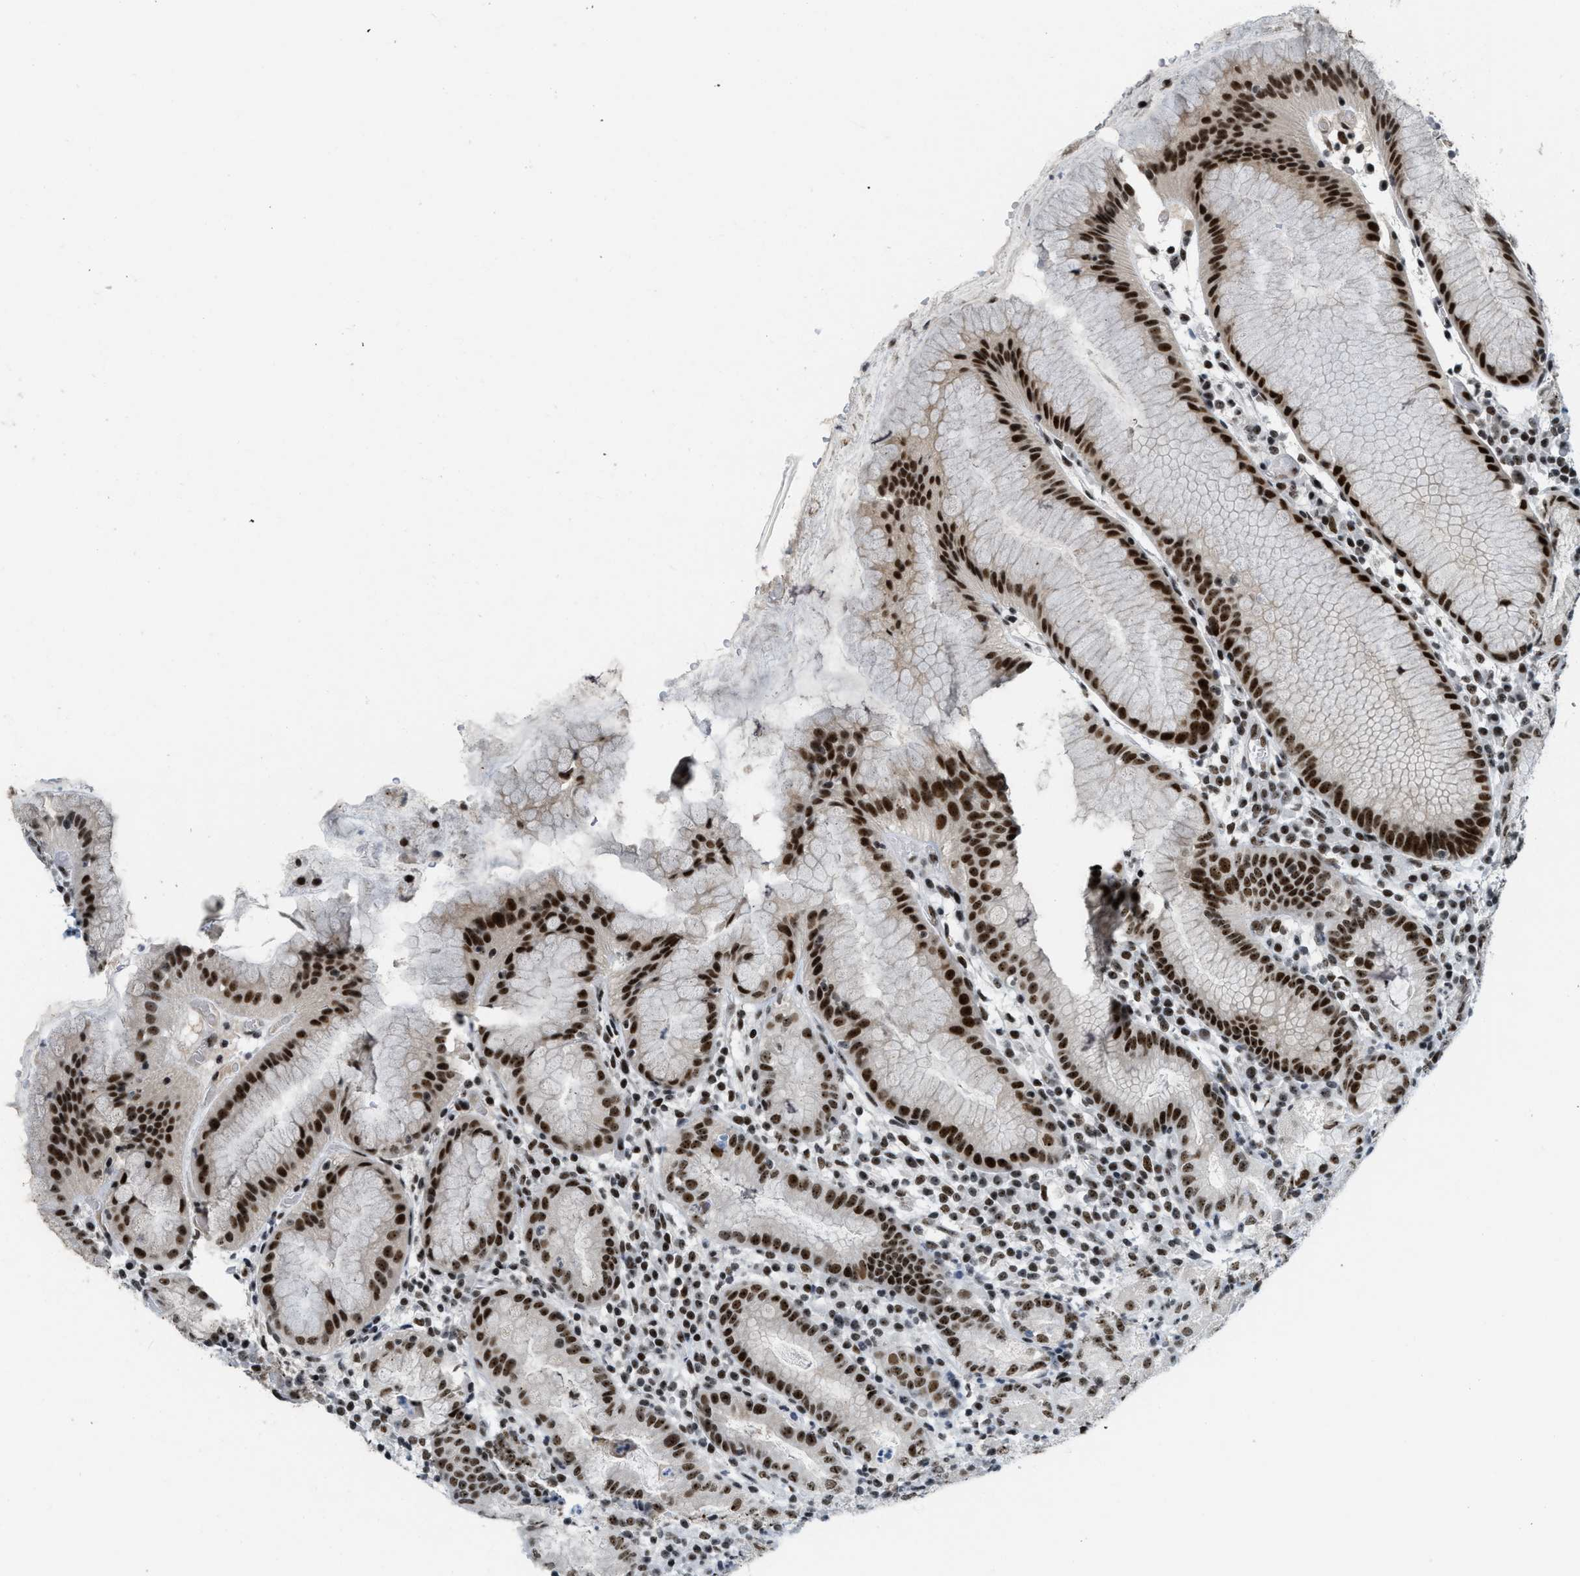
{"staining": {"intensity": "strong", "quantity": ">75%", "location": "nuclear"}, "tissue": "stomach", "cell_type": "Glandular cells", "image_type": "normal", "snomed": [{"axis": "morphology", "description": "Normal tissue, NOS"}, {"axis": "topography", "description": "Stomach"}, {"axis": "topography", "description": "Stomach, lower"}], "caption": "Immunohistochemical staining of unremarkable human stomach exhibits high levels of strong nuclear expression in approximately >75% of glandular cells. The staining was performed using DAB (3,3'-diaminobenzidine), with brown indicating positive protein expression. Nuclei are stained blue with hematoxylin.", "gene": "URB1", "patient": {"sex": "female", "age": 75}}